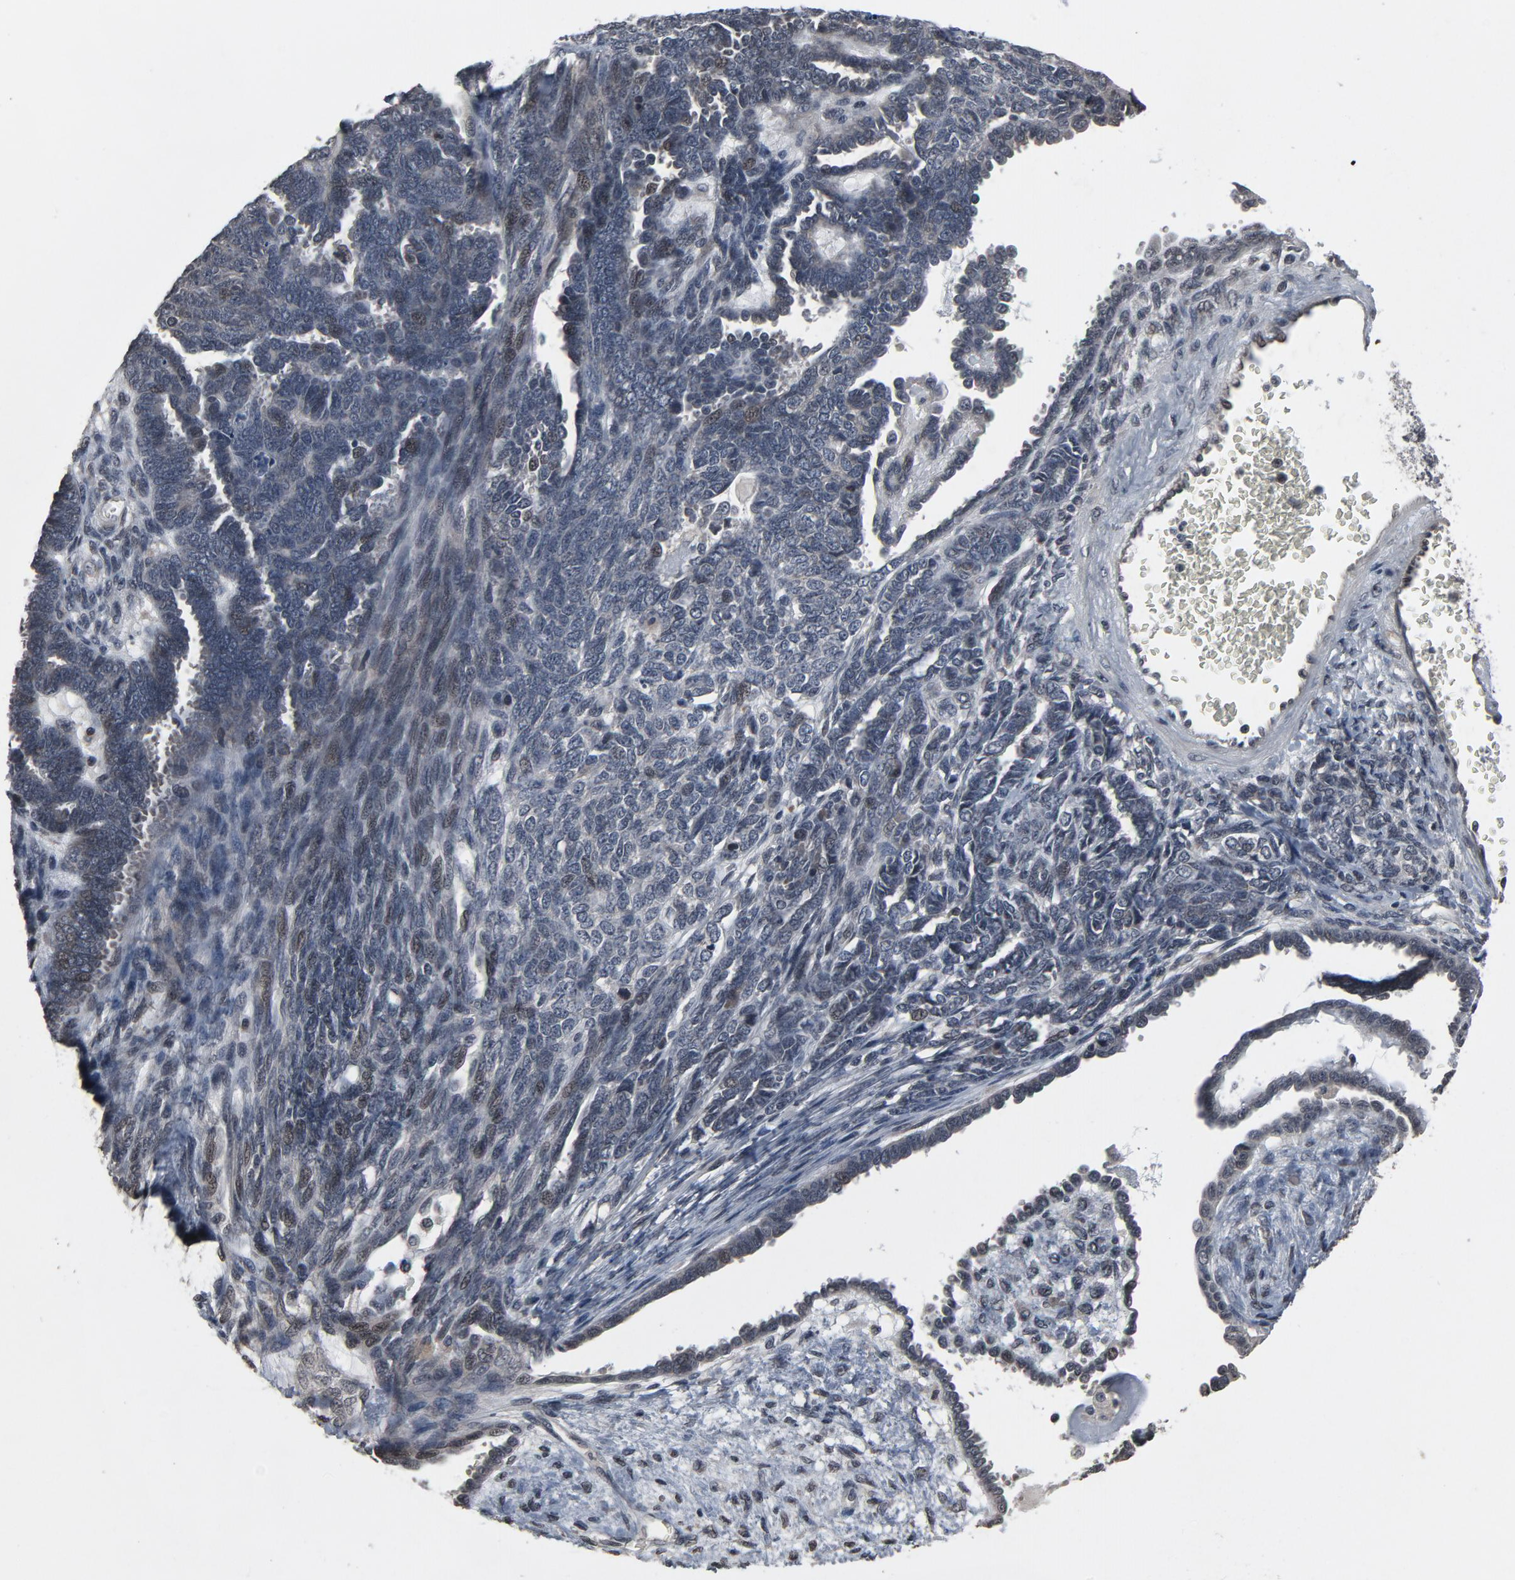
{"staining": {"intensity": "weak", "quantity": "<25%", "location": "nuclear"}, "tissue": "endometrial cancer", "cell_type": "Tumor cells", "image_type": "cancer", "snomed": [{"axis": "morphology", "description": "Neoplasm, malignant, NOS"}, {"axis": "topography", "description": "Endometrium"}], "caption": "Endometrial malignant neoplasm stained for a protein using immunohistochemistry shows no expression tumor cells.", "gene": "POM121", "patient": {"sex": "female", "age": 74}}